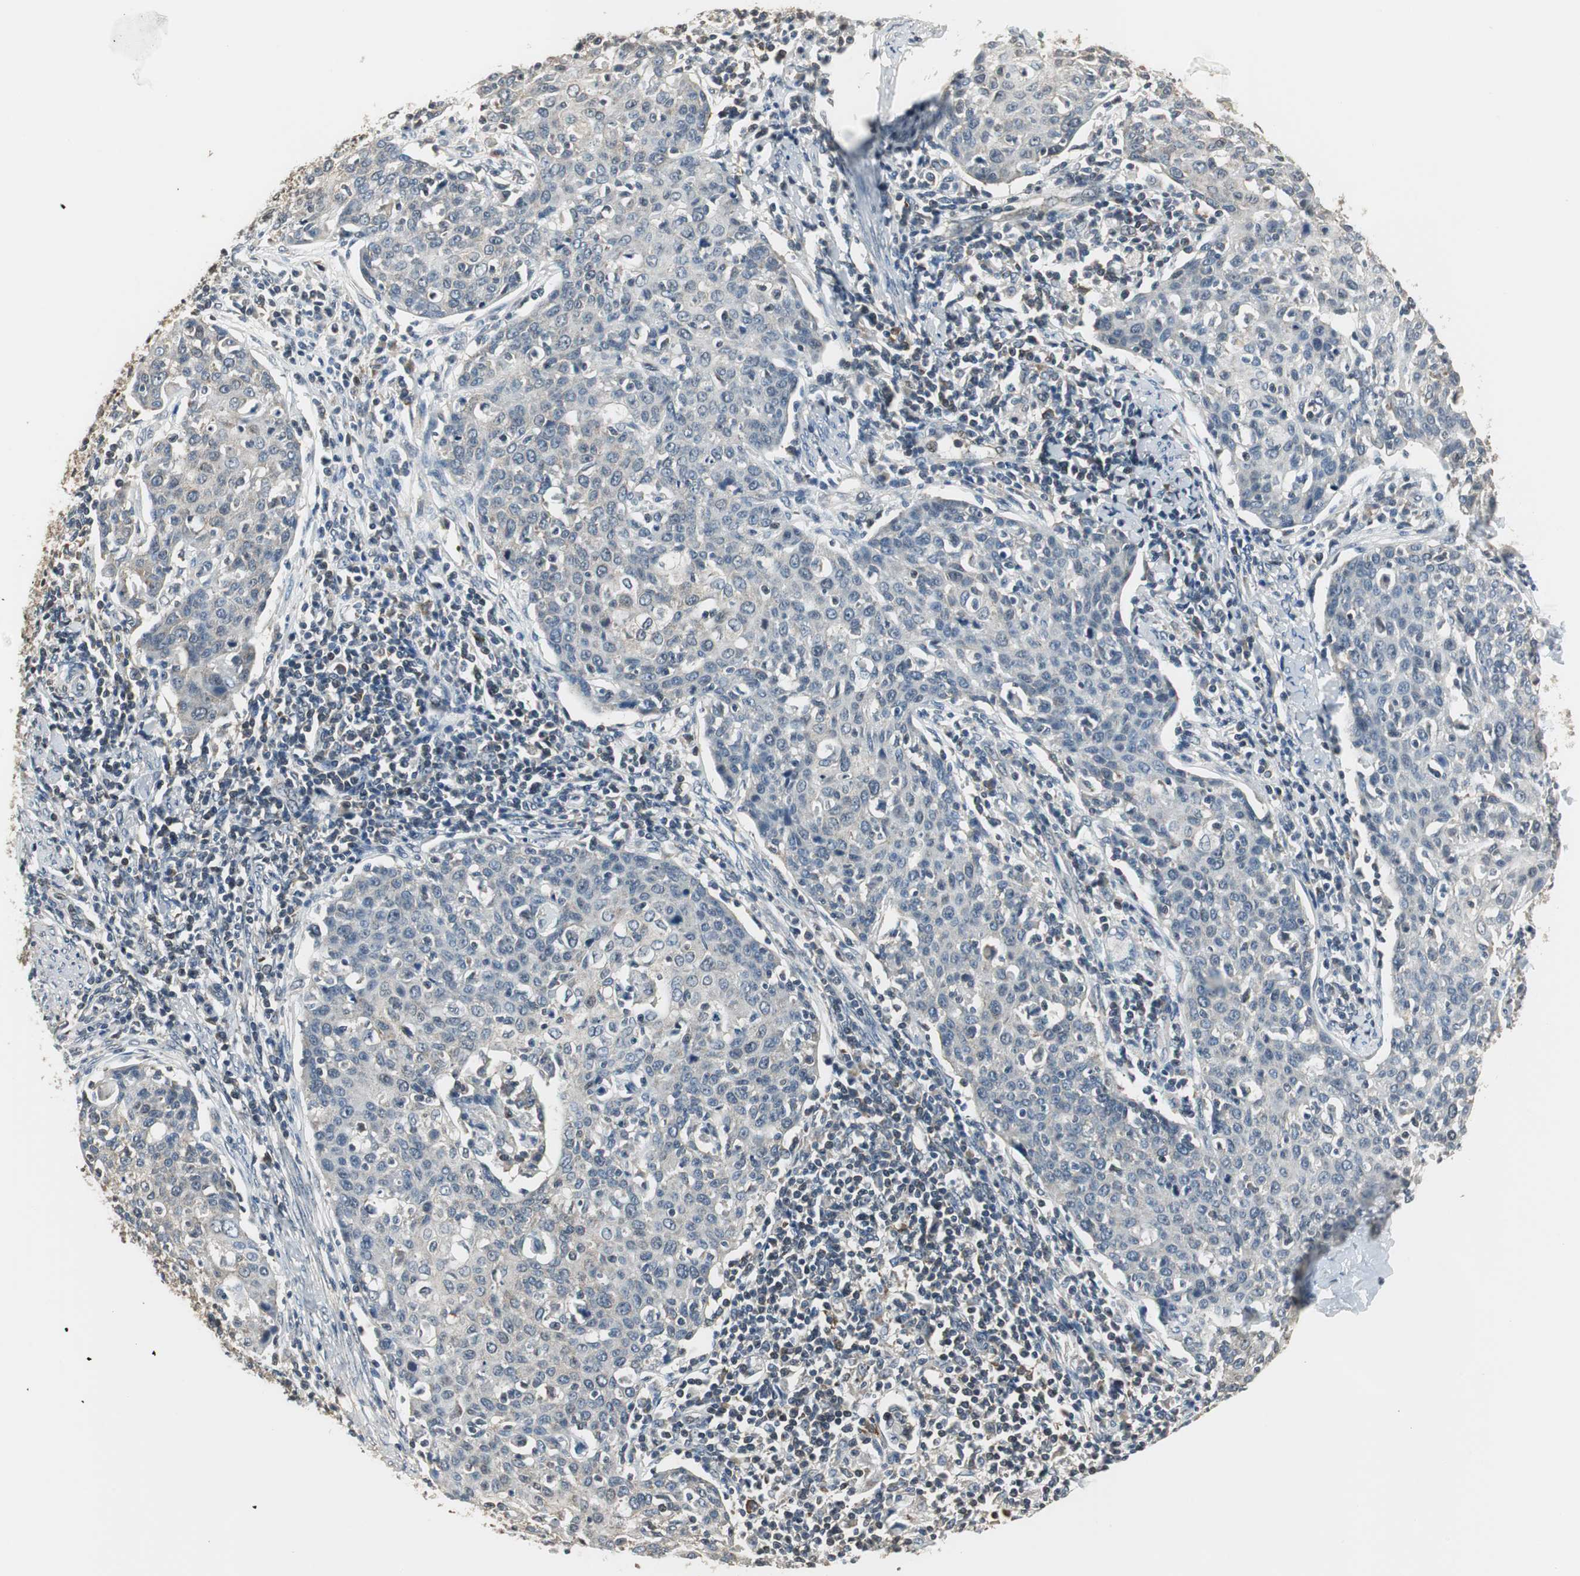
{"staining": {"intensity": "negative", "quantity": "none", "location": "none"}, "tissue": "cervical cancer", "cell_type": "Tumor cells", "image_type": "cancer", "snomed": [{"axis": "morphology", "description": "Squamous cell carcinoma, NOS"}, {"axis": "topography", "description": "Cervix"}], "caption": "The histopathology image demonstrates no significant staining in tumor cells of cervical cancer (squamous cell carcinoma).", "gene": "CCT5", "patient": {"sex": "female", "age": 38}}